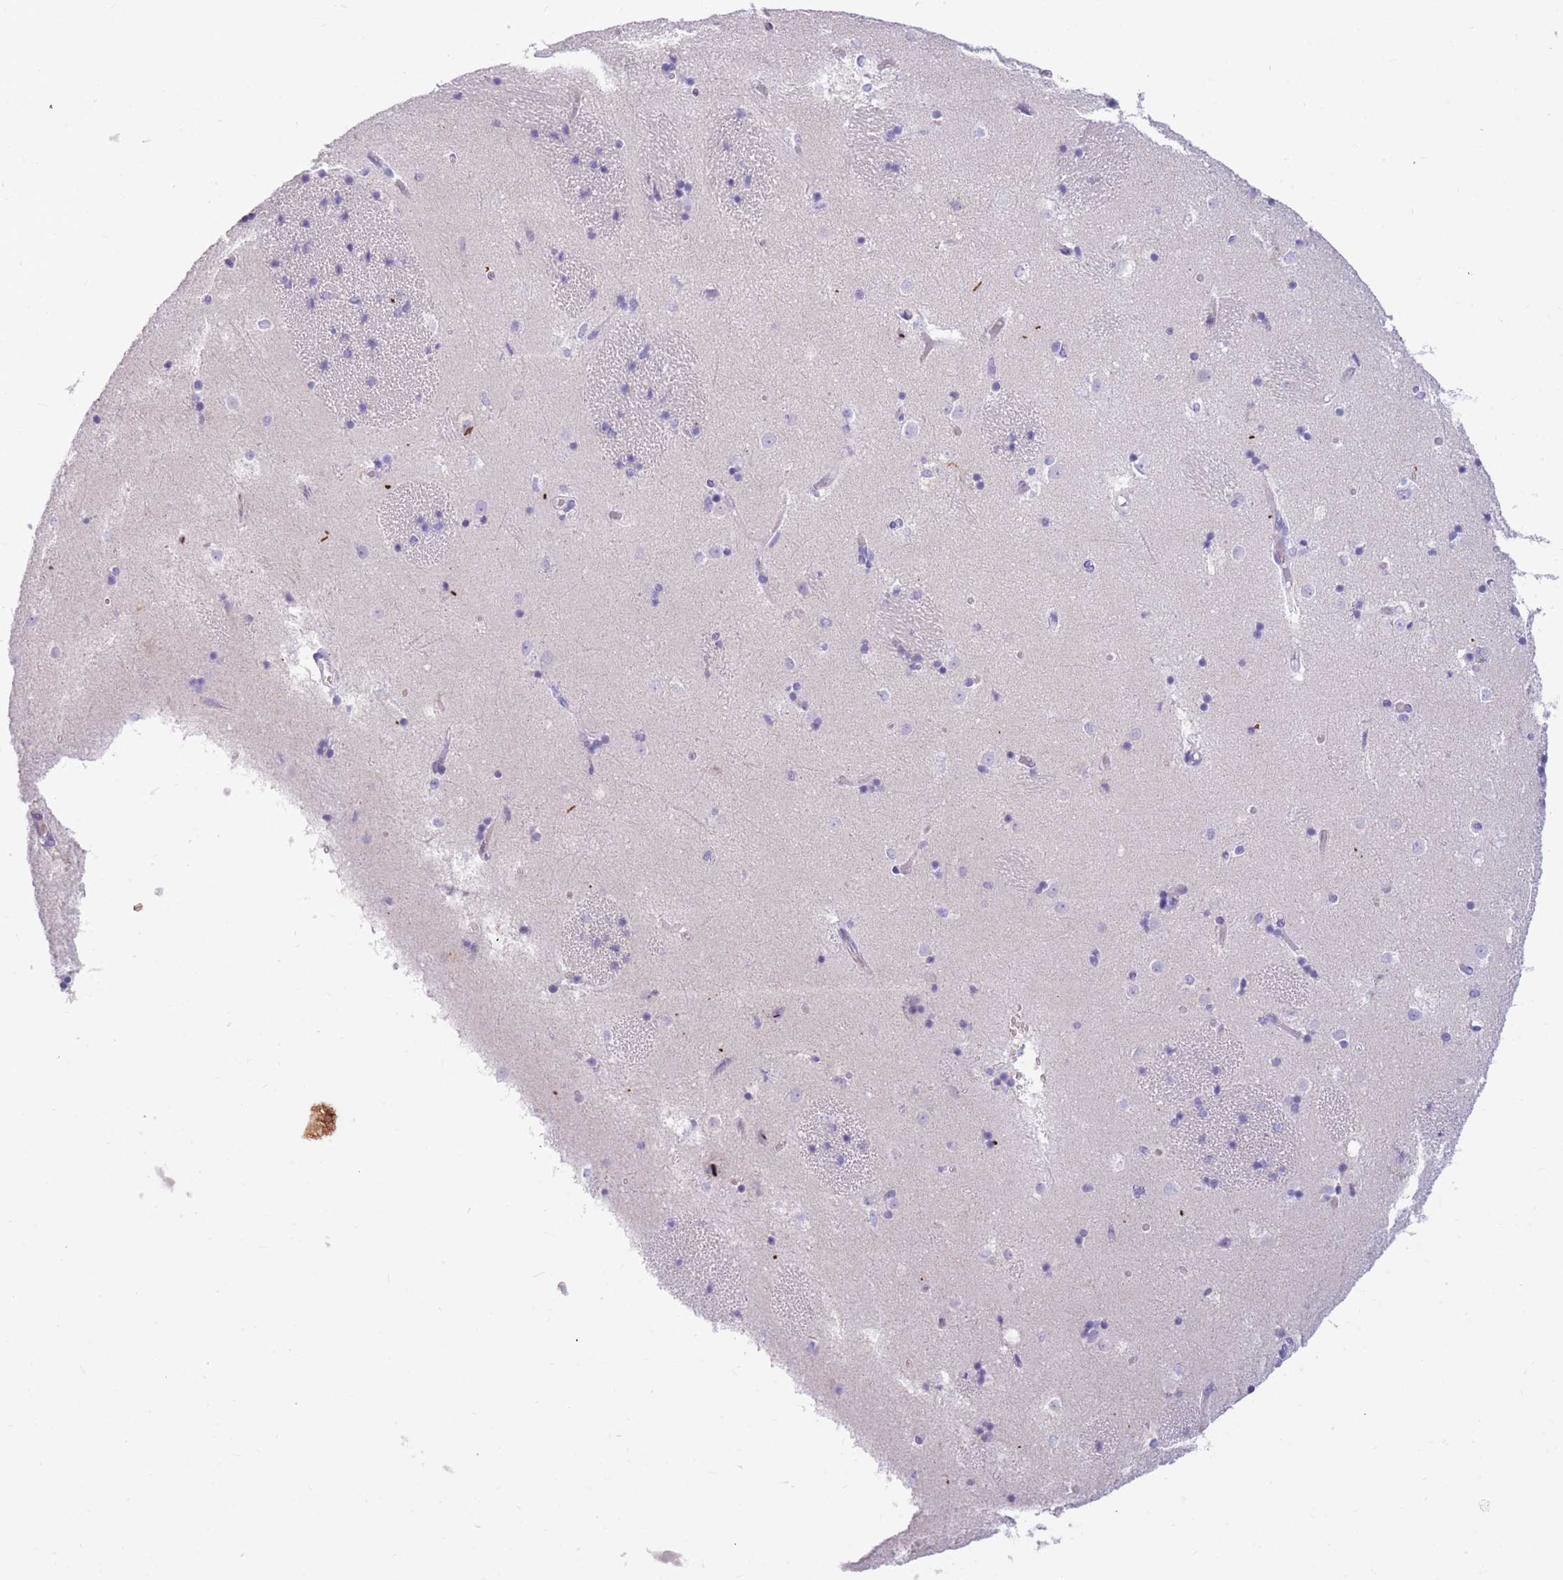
{"staining": {"intensity": "negative", "quantity": "none", "location": "none"}, "tissue": "caudate", "cell_type": "Glial cells", "image_type": "normal", "snomed": [{"axis": "morphology", "description": "Normal tissue, NOS"}, {"axis": "topography", "description": "Lateral ventricle wall"}], "caption": "Caudate stained for a protein using immunohistochemistry (IHC) demonstrates no expression glial cells.", "gene": "TPSAB1", "patient": {"sex": "female", "age": 52}}